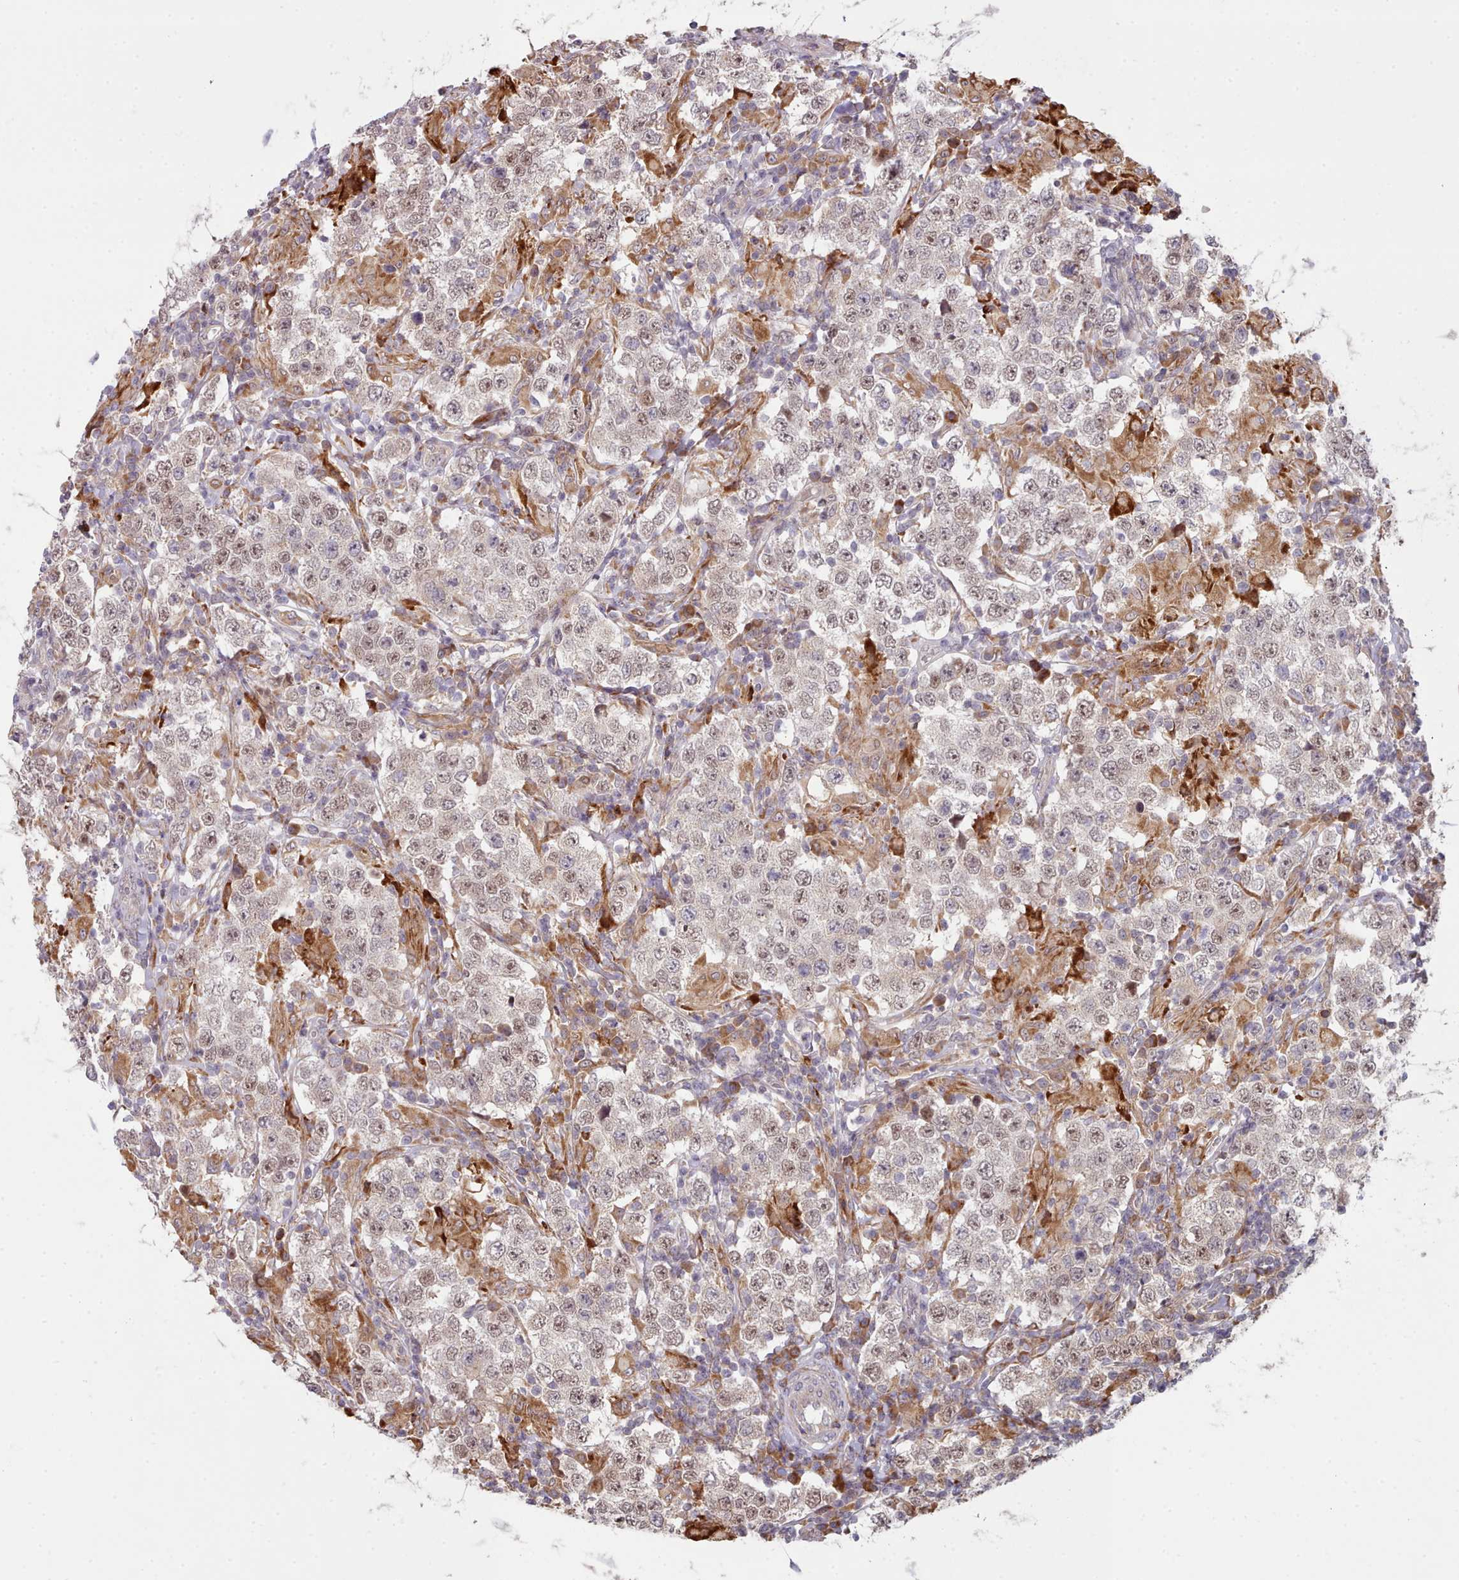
{"staining": {"intensity": "weak", "quantity": ">75%", "location": "nuclear"}, "tissue": "testis cancer", "cell_type": "Tumor cells", "image_type": "cancer", "snomed": [{"axis": "morphology", "description": "Seminoma, NOS"}, {"axis": "morphology", "description": "Carcinoma, Embryonal, NOS"}, {"axis": "topography", "description": "Testis"}], "caption": "This is a histology image of IHC staining of testis cancer, which shows weak expression in the nuclear of tumor cells.", "gene": "TRIM26", "patient": {"sex": "male", "age": 41}}